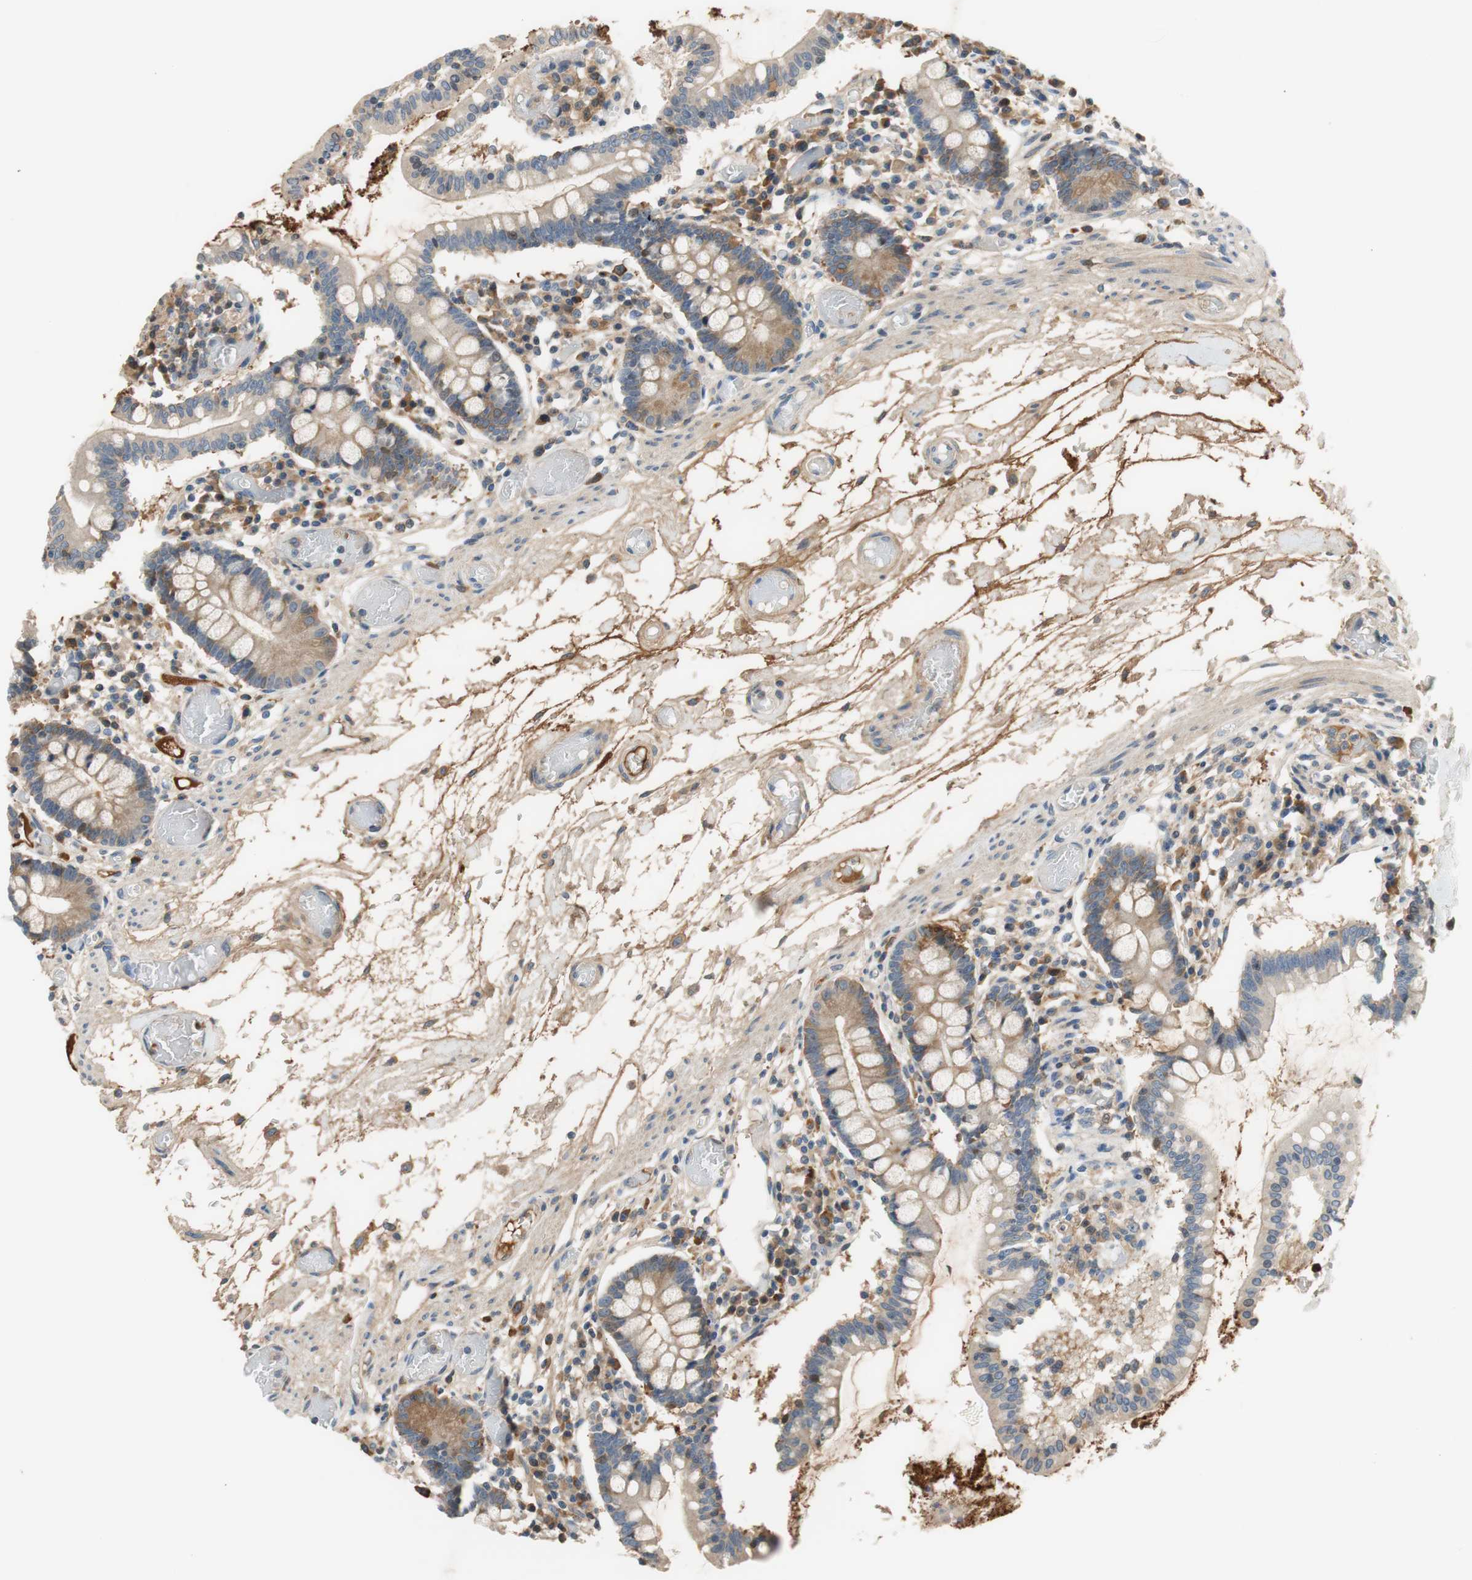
{"staining": {"intensity": "weak", "quantity": ">75%", "location": "cytoplasmic/membranous"}, "tissue": "small intestine", "cell_type": "Glandular cells", "image_type": "normal", "snomed": [{"axis": "morphology", "description": "Normal tissue, NOS"}, {"axis": "topography", "description": "Small intestine"}], "caption": "The immunohistochemical stain labels weak cytoplasmic/membranous positivity in glandular cells of benign small intestine.", "gene": "C4A", "patient": {"sex": "female", "age": 61}}